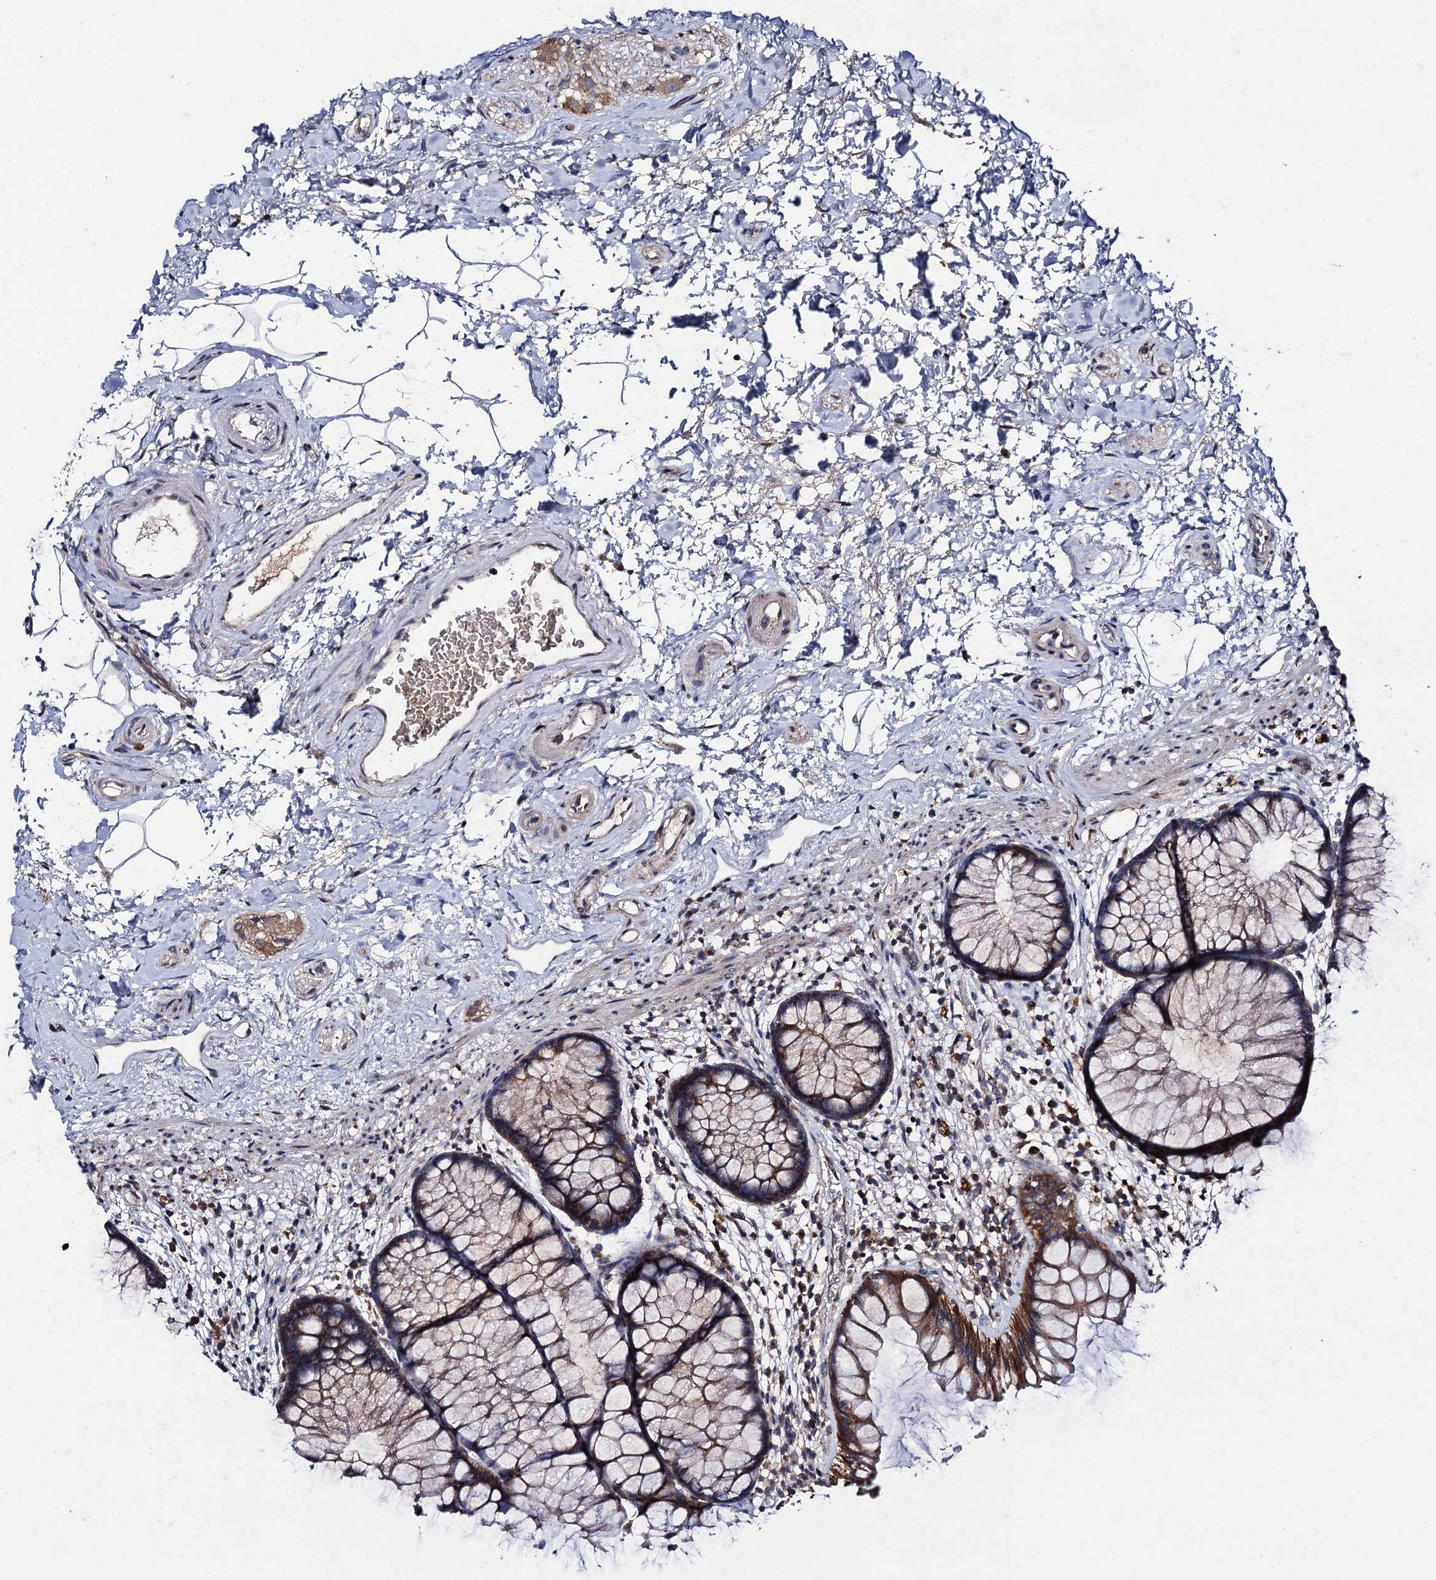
{"staining": {"intensity": "moderate", "quantity": ">75%", "location": "cytoplasmic/membranous"}, "tissue": "rectum", "cell_type": "Glandular cells", "image_type": "normal", "snomed": [{"axis": "morphology", "description": "Normal tissue, NOS"}, {"axis": "topography", "description": "Rectum"}], "caption": "Immunohistochemistry image of benign rectum stained for a protein (brown), which displays medium levels of moderate cytoplasmic/membranous positivity in approximately >75% of glandular cells.", "gene": "VPS37D", "patient": {"sex": "male", "age": 51}}